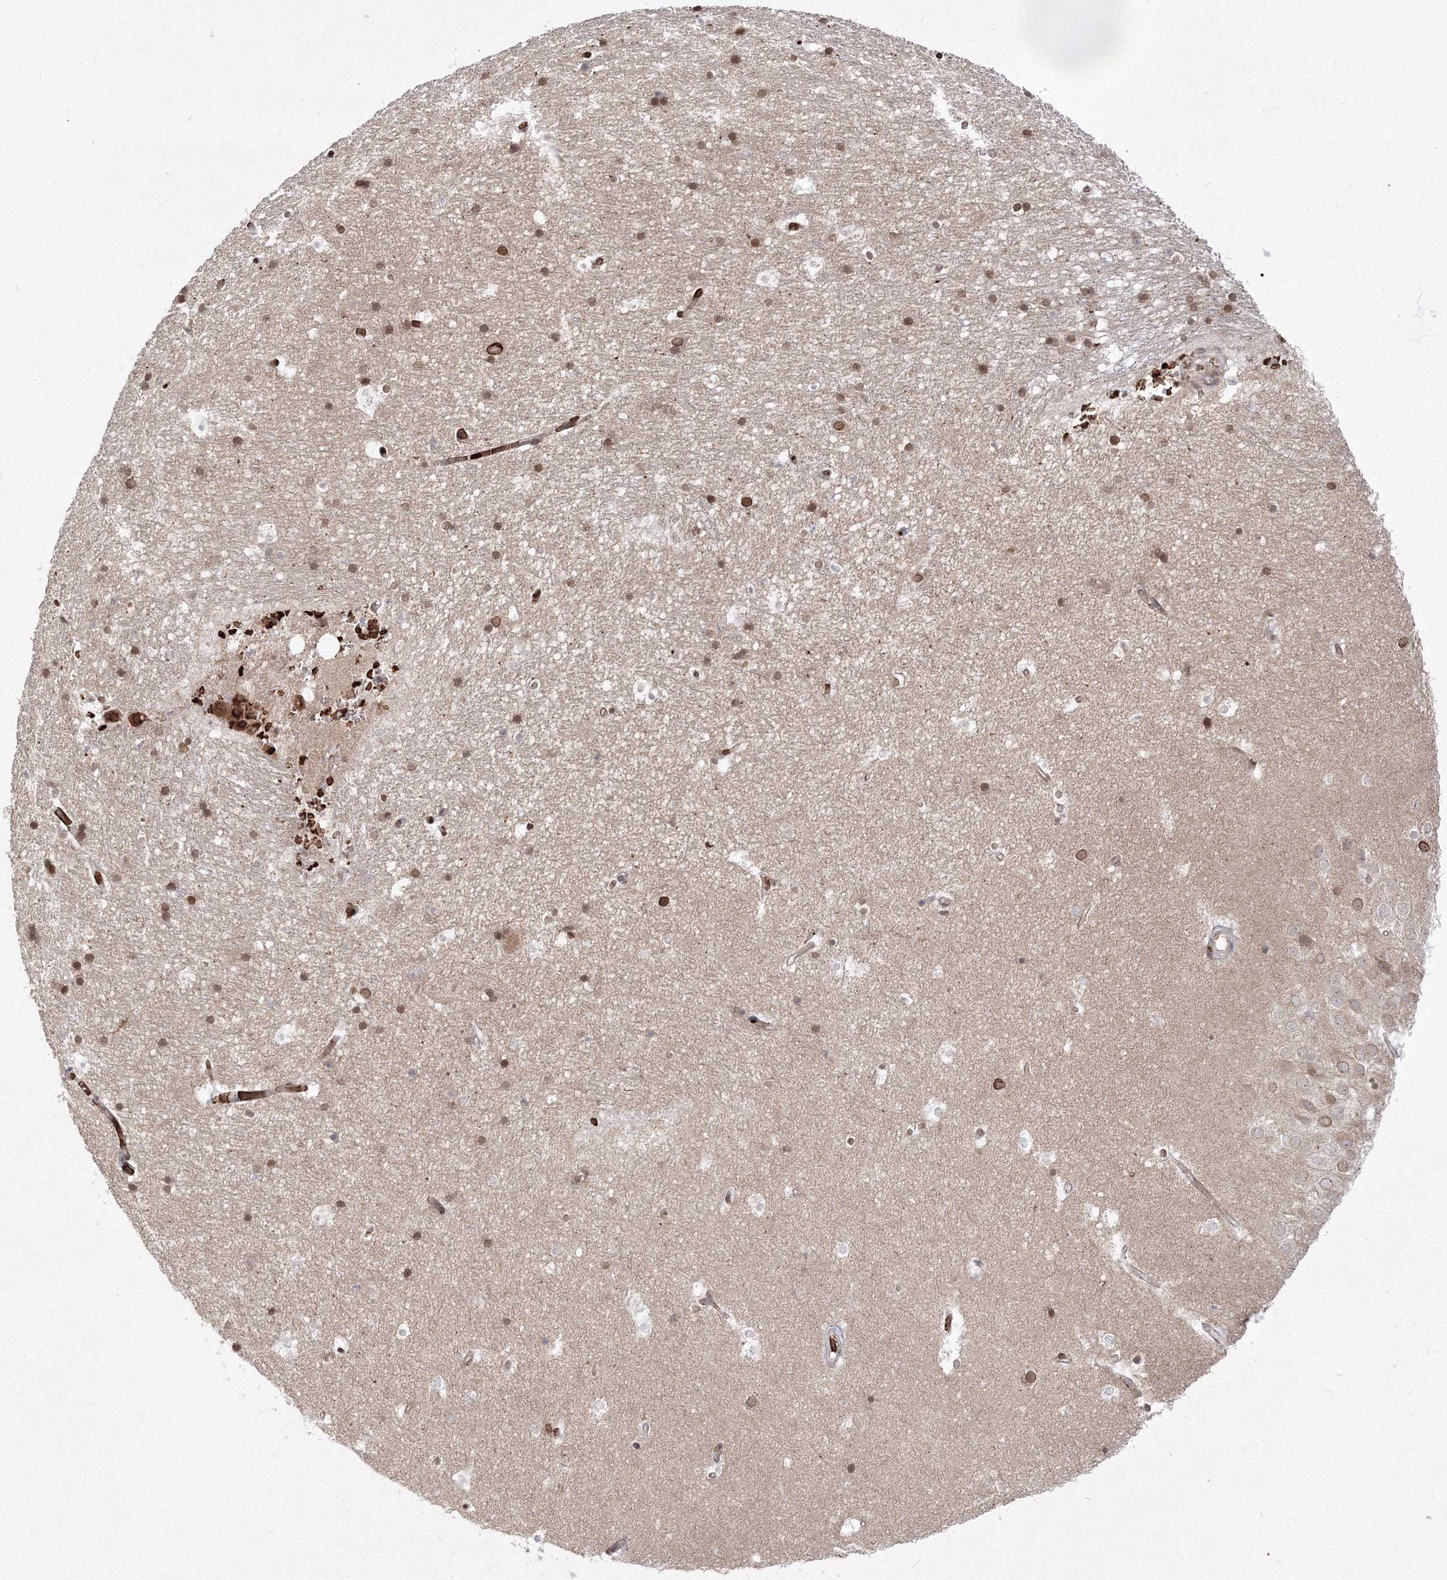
{"staining": {"intensity": "moderate", "quantity": ">75%", "location": "nuclear"}, "tissue": "hippocampus", "cell_type": "Glial cells", "image_type": "normal", "snomed": [{"axis": "morphology", "description": "Normal tissue, NOS"}, {"axis": "topography", "description": "Hippocampus"}], "caption": "A photomicrograph of human hippocampus stained for a protein shows moderate nuclear brown staining in glial cells.", "gene": "DNAJB2", "patient": {"sex": "female", "age": 52}}